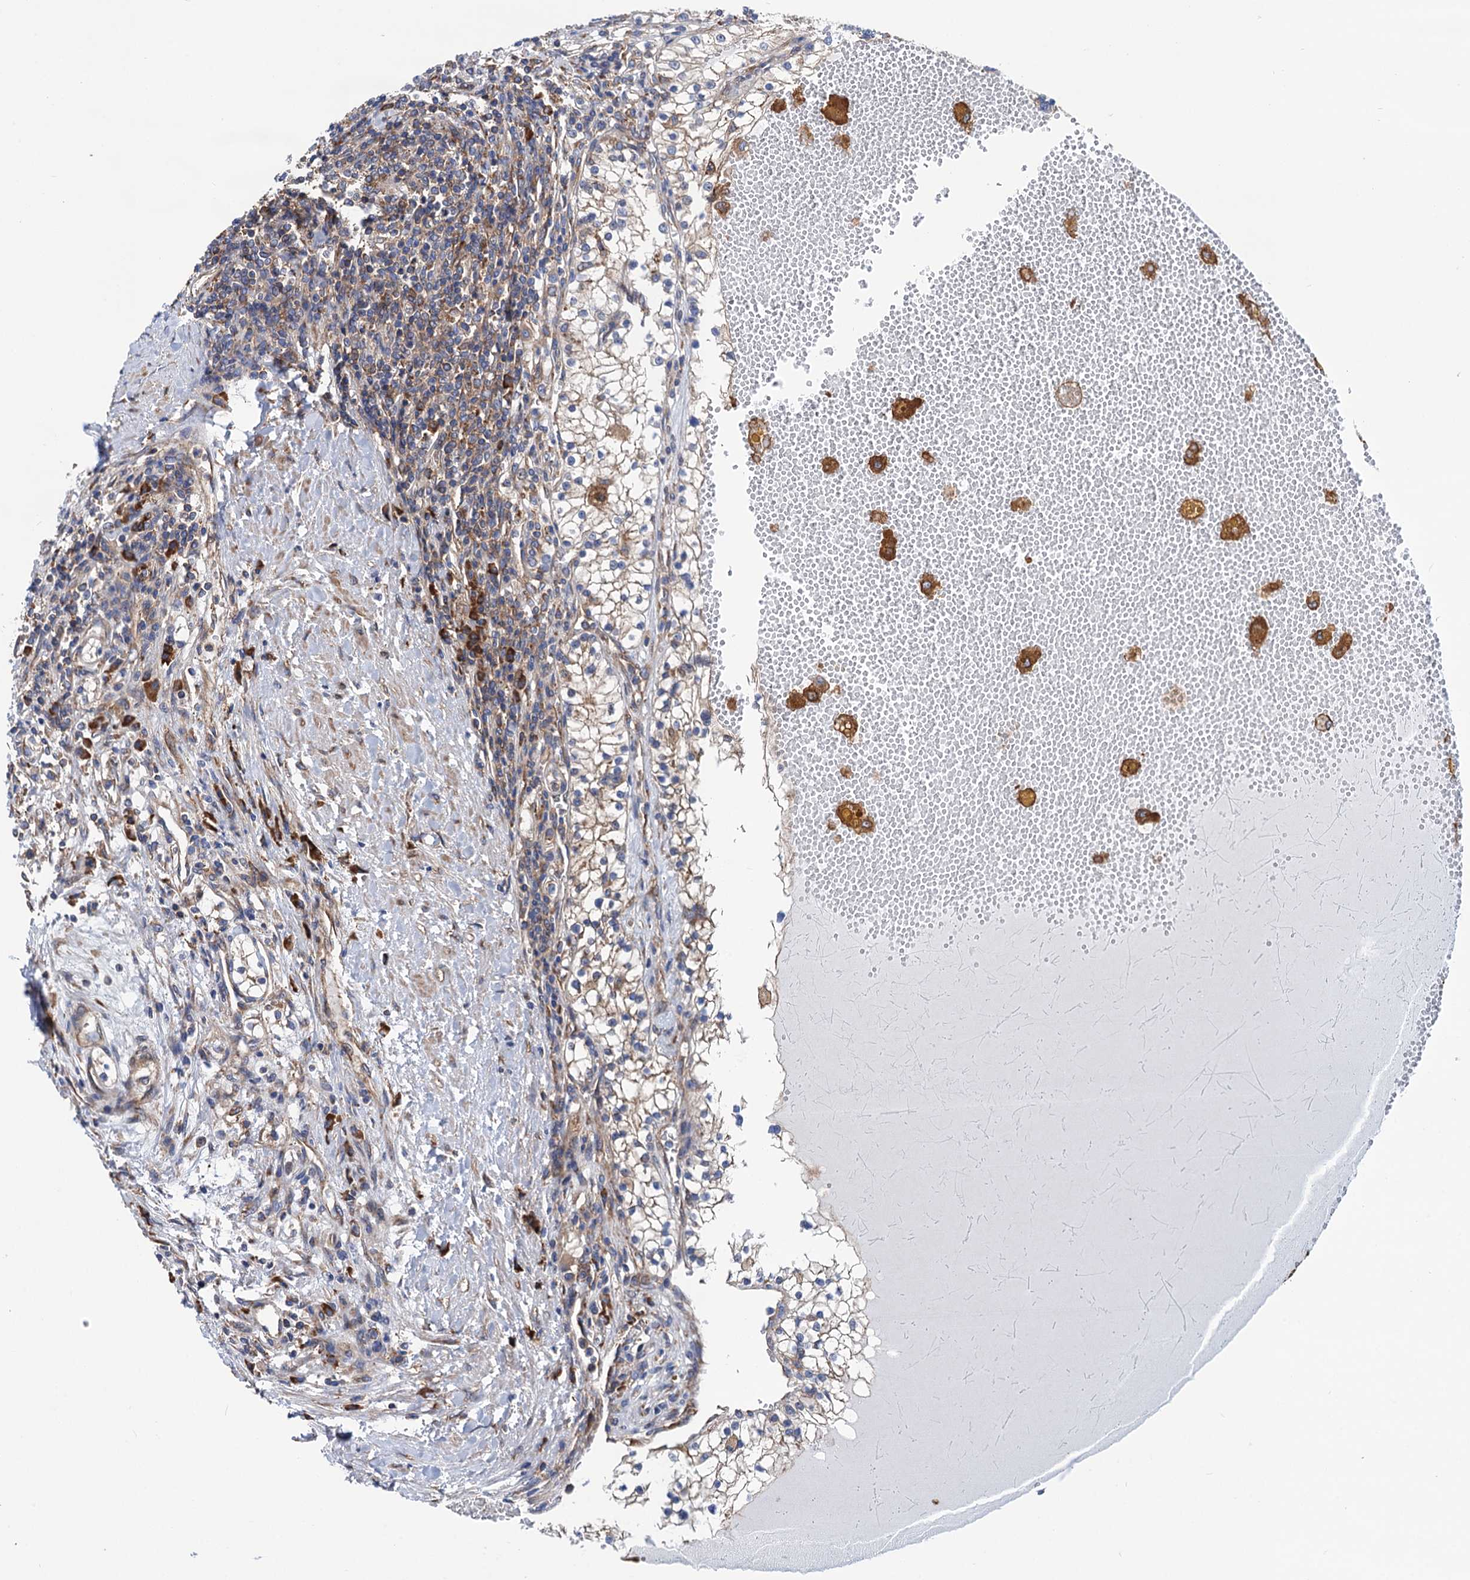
{"staining": {"intensity": "weak", "quantity": "<25%", "location": "cytoplasmic/membranous"}, "tissue": "renal cancer", "cell_type": "Tumor cells", "image_type": "cancer", "snomed": [{"axis": "morphology", "description": "Normal tissue, NOS"}, {"axis": "morphology", "description": "Adenocarcinoma, NOS"}, {"axis": "topography", "description": "Kidney"}], "caption": "The immunohistochemistry micrograph has no significant expression in tumor cells of renal cancer (adenocarcinoma) tissue. Brightfield microscopy of IHC stained with DAB (3,3'-diaminobenzidine) (brown) and hematoxylin (blue), captured at high magnification.", "gene": "SLC12A7", "patient": {"sex": "male", "age": 68}}